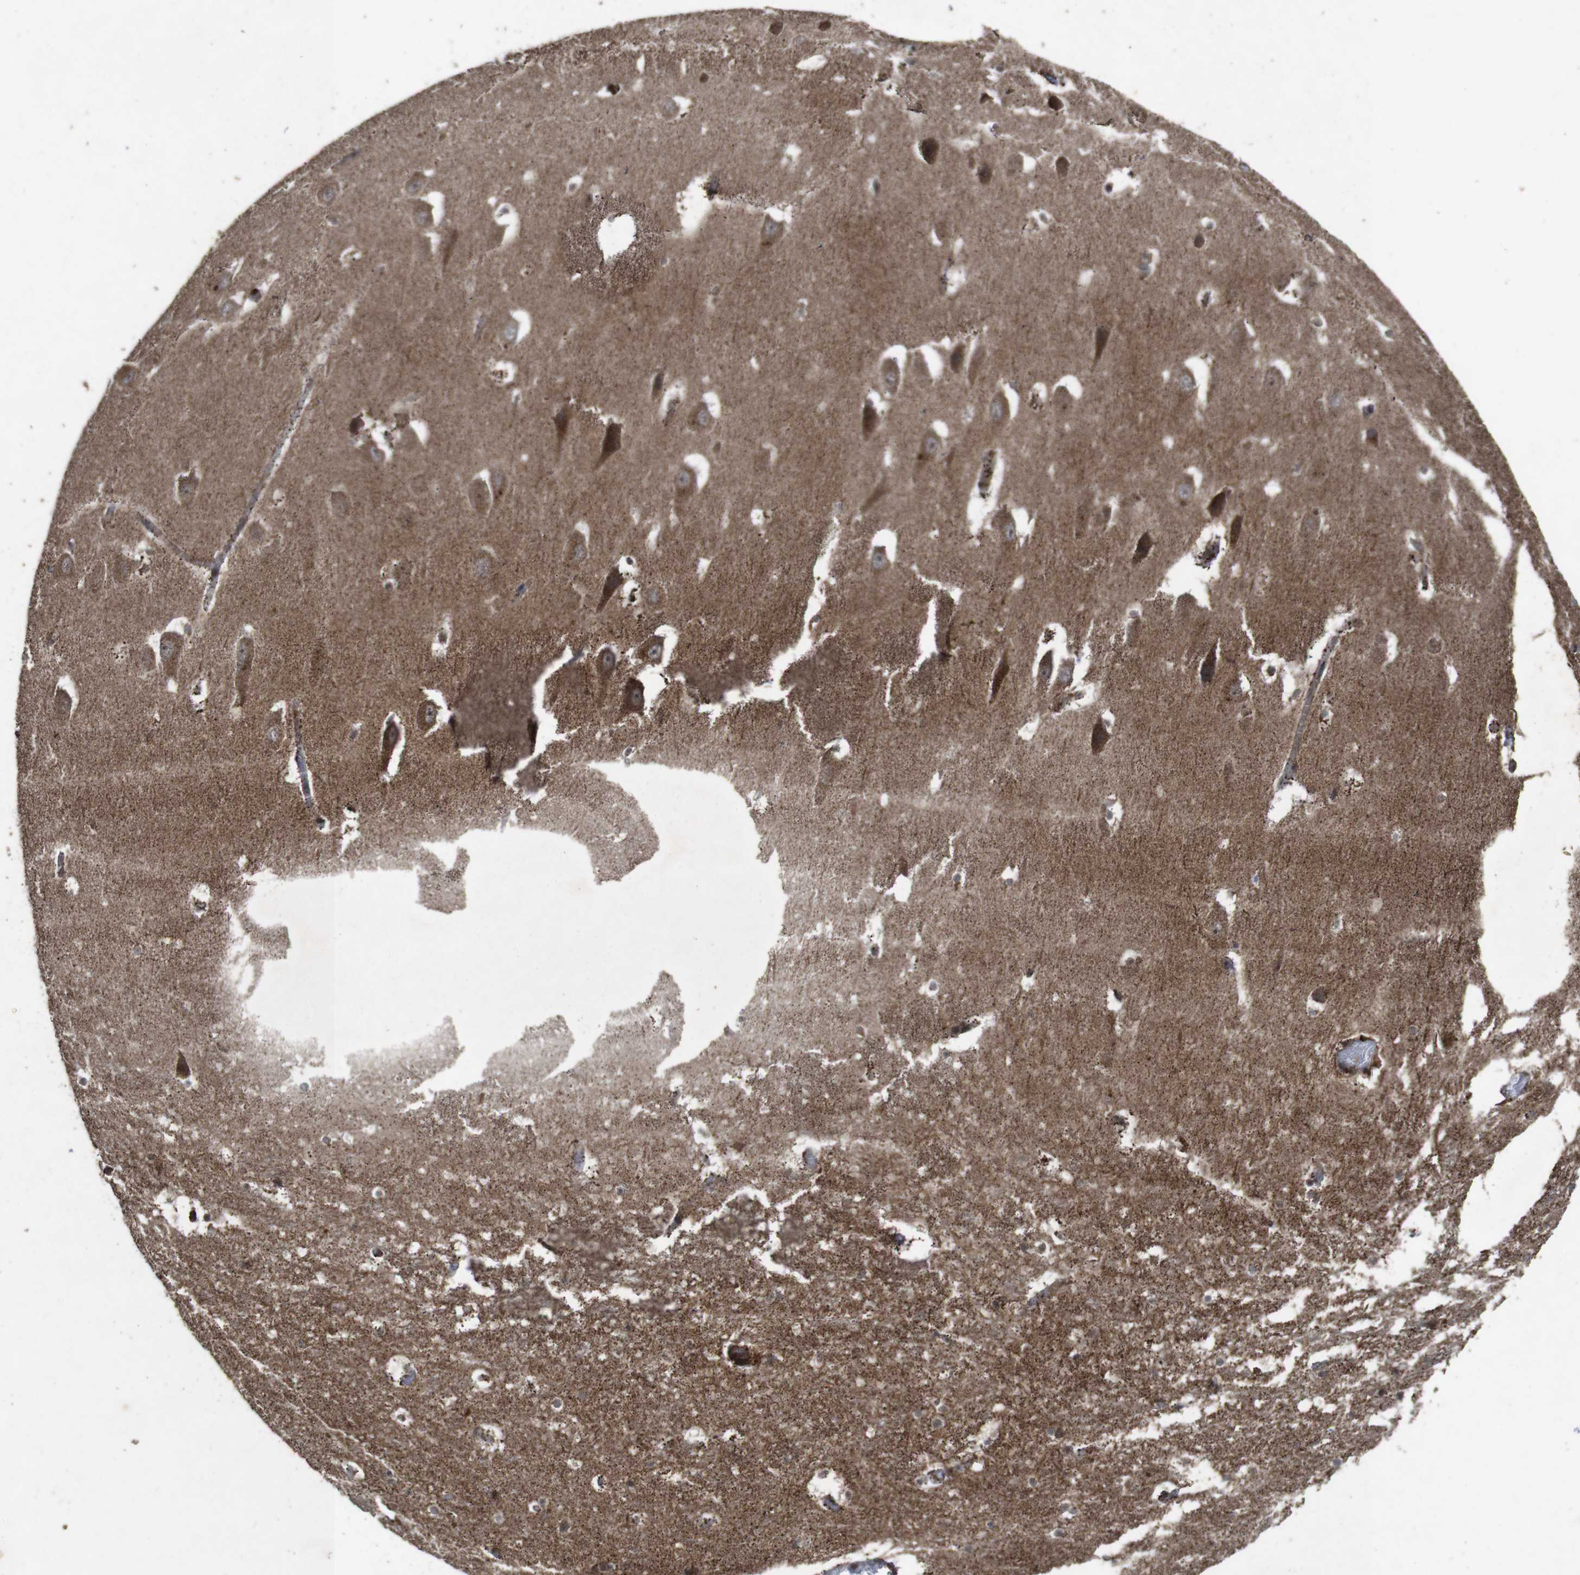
{"staining": {"intensity": "moderate", "quantity": "25%-75%", "location": "nuclear"}, "tissue": "hippocampus", "cell_type": "Glial cells", "image_type": "normal", "snomed": [{"axis": "morphology", "description": "Normal tissue, NOS"}, {"axis": "topography", "description": "Hippocampus"}], "caption": "An immunohistochemistry (IHC) image of normal tissue is shown. Protein staining in brown labels moderate nuclear positivity in hippocampus within glial cells. Nuclei are stained in blue.", "gene": "SORL1", "patient": {"sex": "male", "age": 45}}